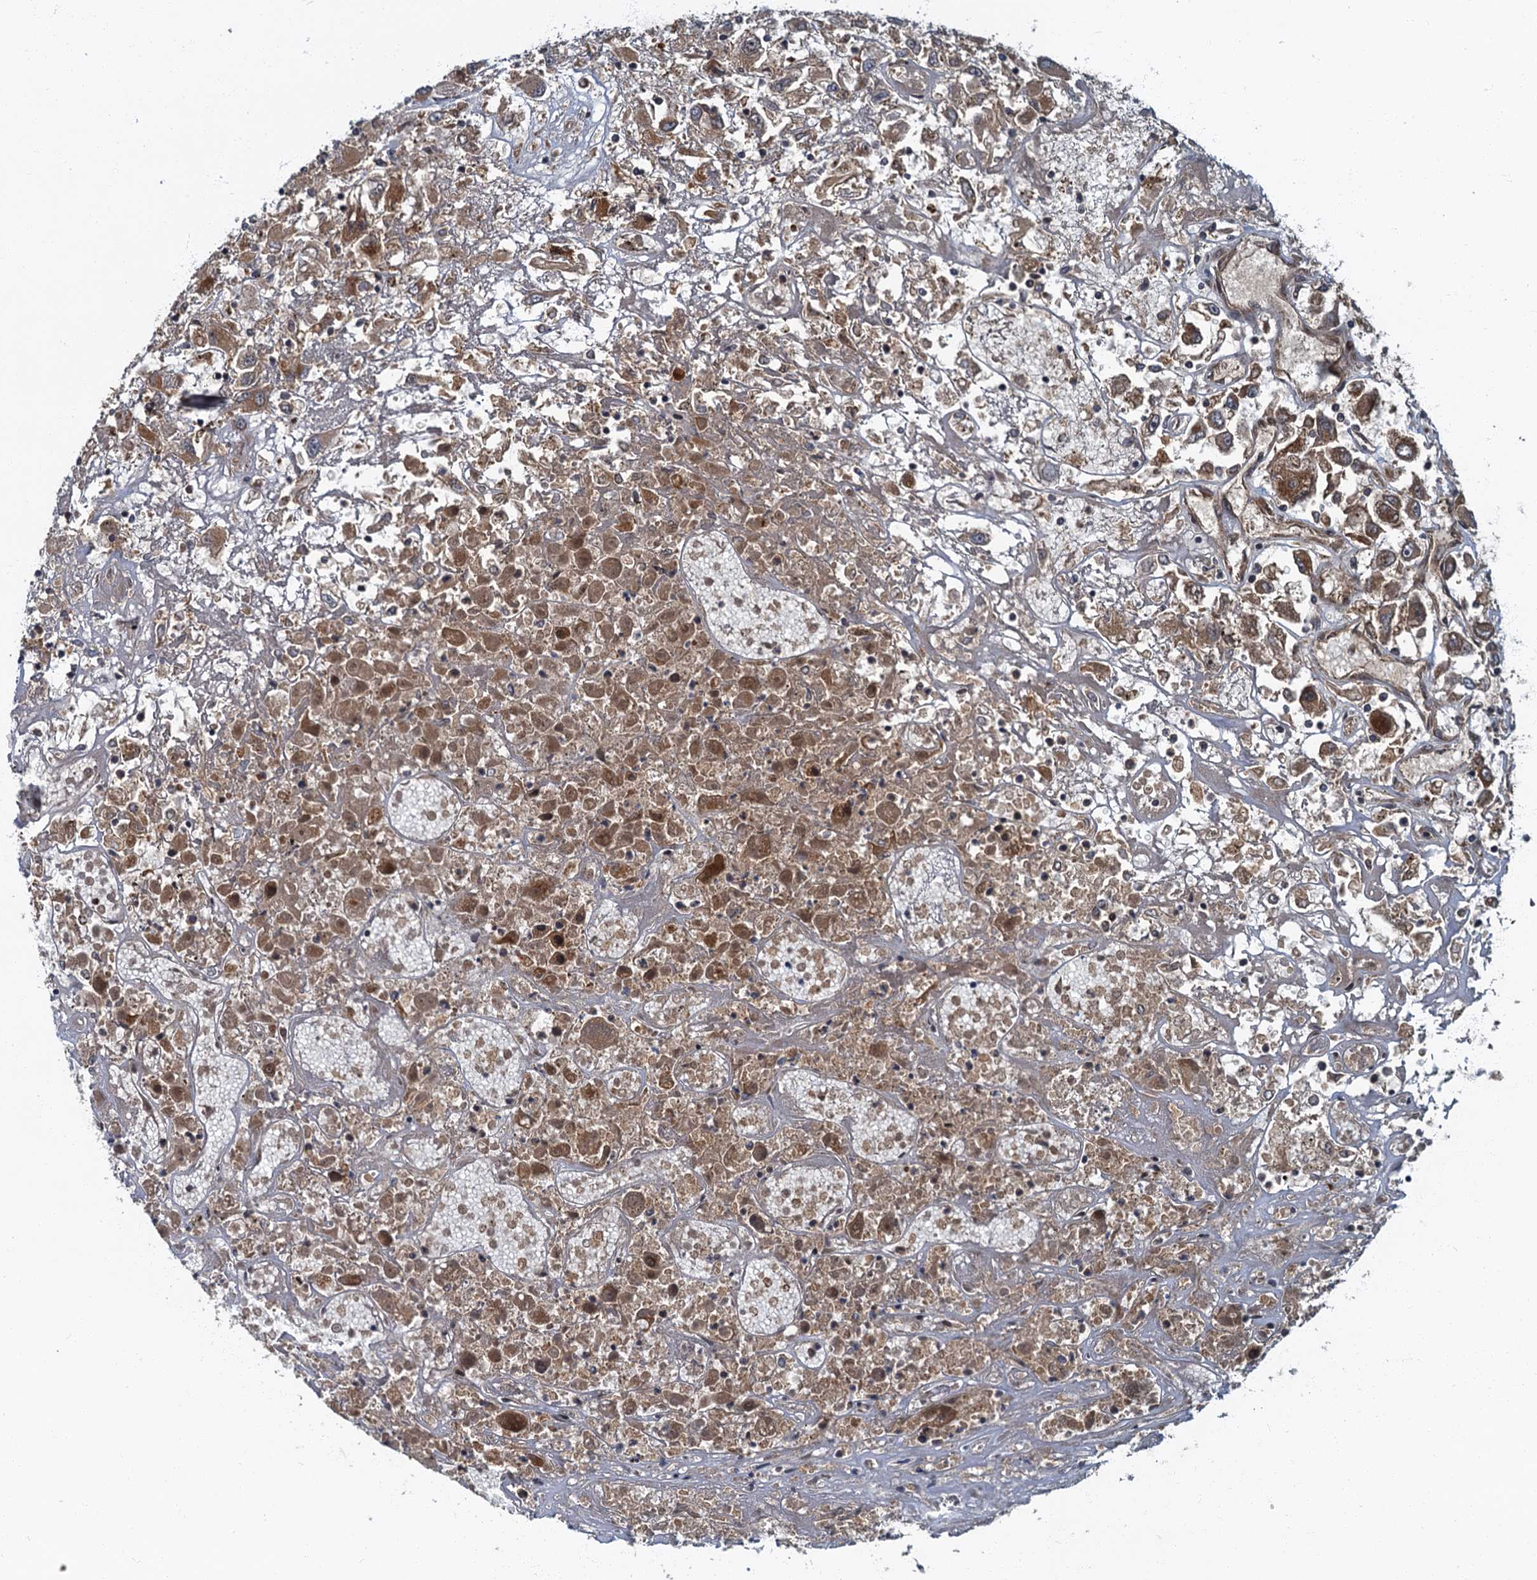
{"staining": {"intensity": "moderate", "quantity": ">75%", "location": "cytoplasmic/membranous"}, "tissue": "renal cancer", "cell_type": "Tumor cells", "image_type": "cancer", "snomed": [{"axis": "morphology", "description": "Adenocarcinoma, NOS"}, {"axis": "topography", "description": "Kidney"}], "caption": "An image of human renal adenocarcinoma stained for a protein displays moderate cytoplasmic/membranous brown staining in tumor cells.", "gene": "SLC11A2", "patient": {"sex": "female", "age": 52}}